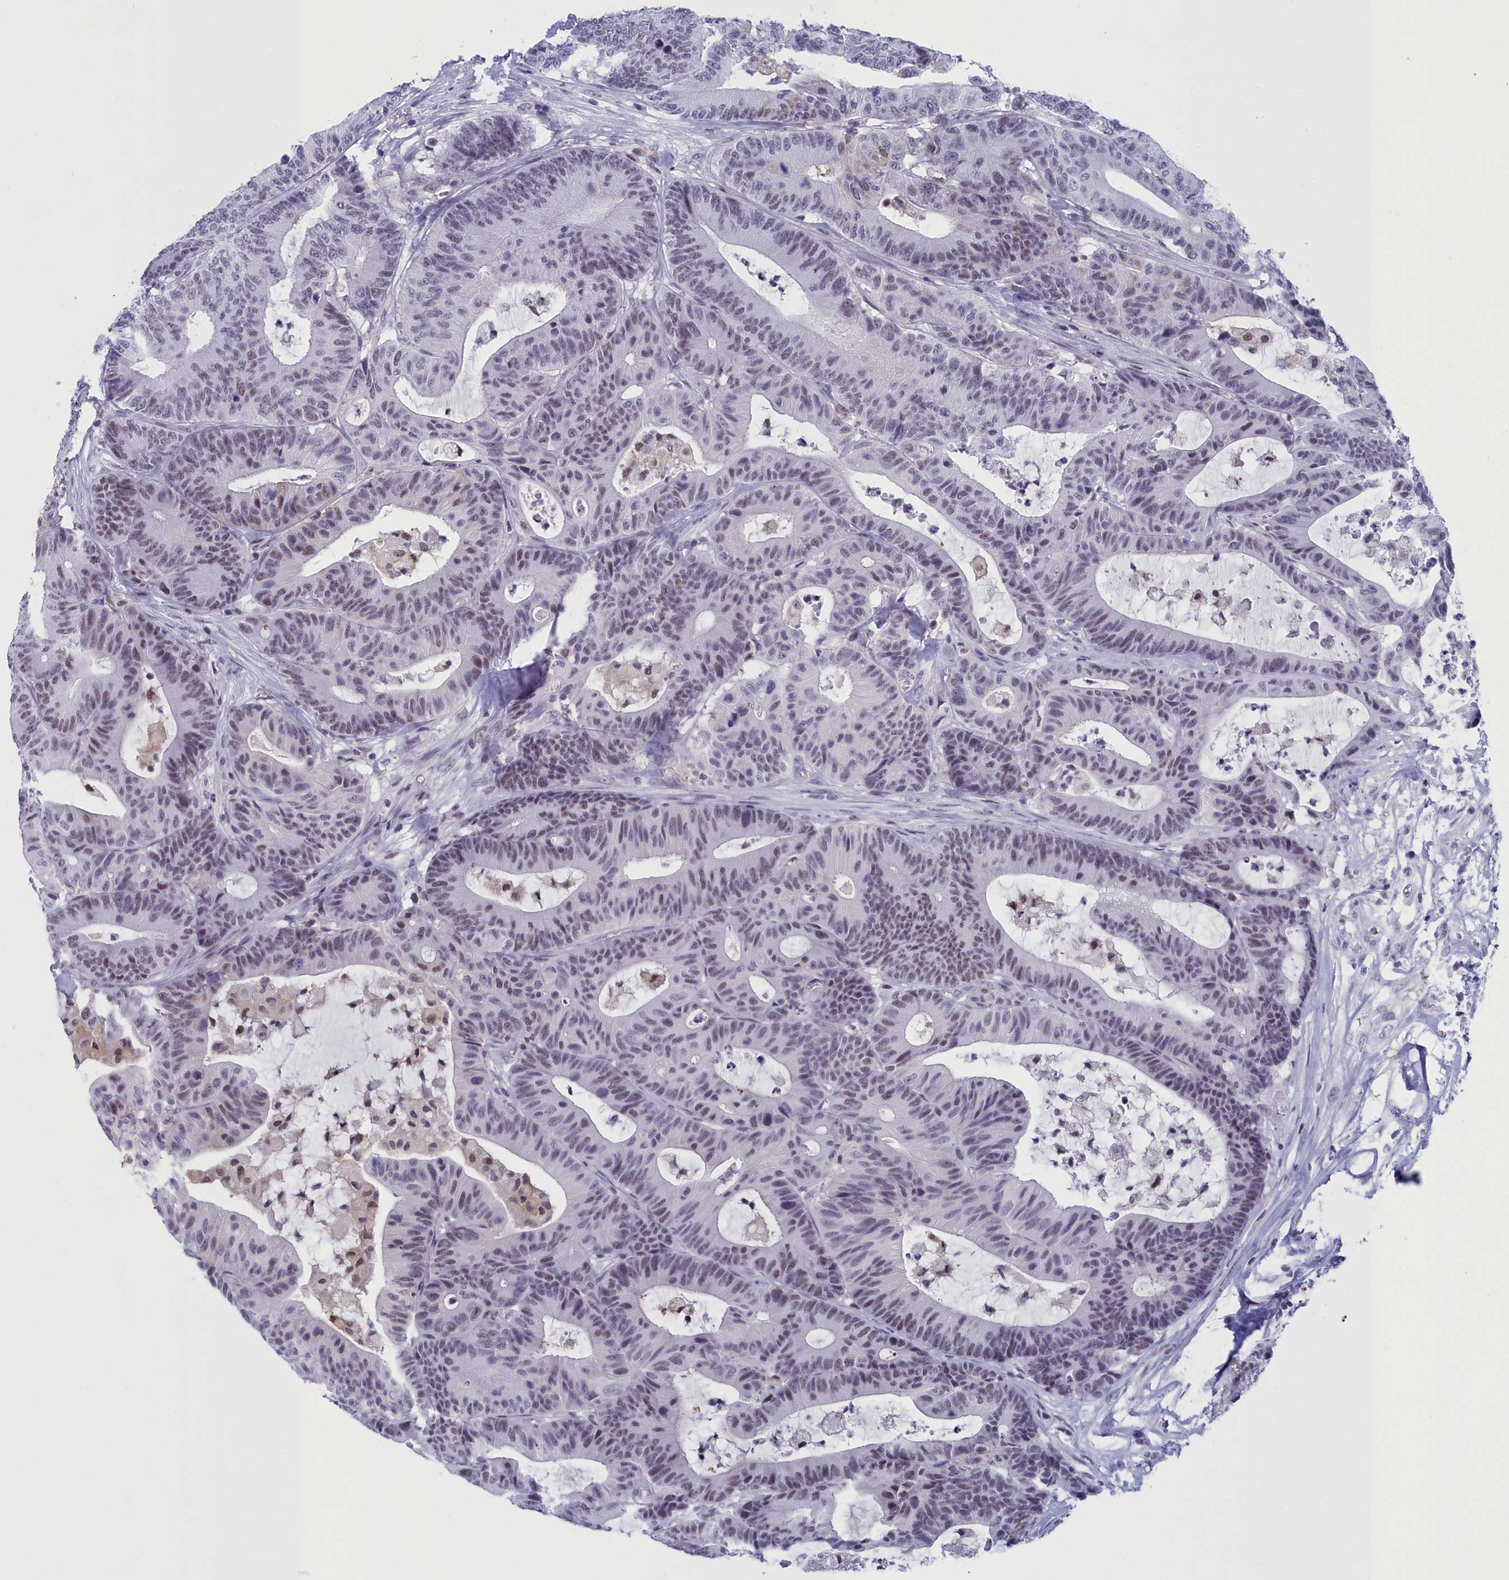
{"staining": {"intensity": "weak", "quantity": "25%-75%", "location": "nuclear"}, "tissue": "colorectal cancer", "cell_type": "Tumor cells", "image_type": "cancer", "snomed": [{"axis": "morphology", "description": "Adenocarcinoma, NOS"}, {"axis": "topography", "description": "Colon"}], "caption": "Colorectal adenocarcinoma tissue exhibits weak nuclear staining in approximately 25%-75% of tumor cells (DAB IHC with brightfield microscopy, high magnification).", "gene": "CCDC97", "patient": {"sex": "female", "age": 84}}